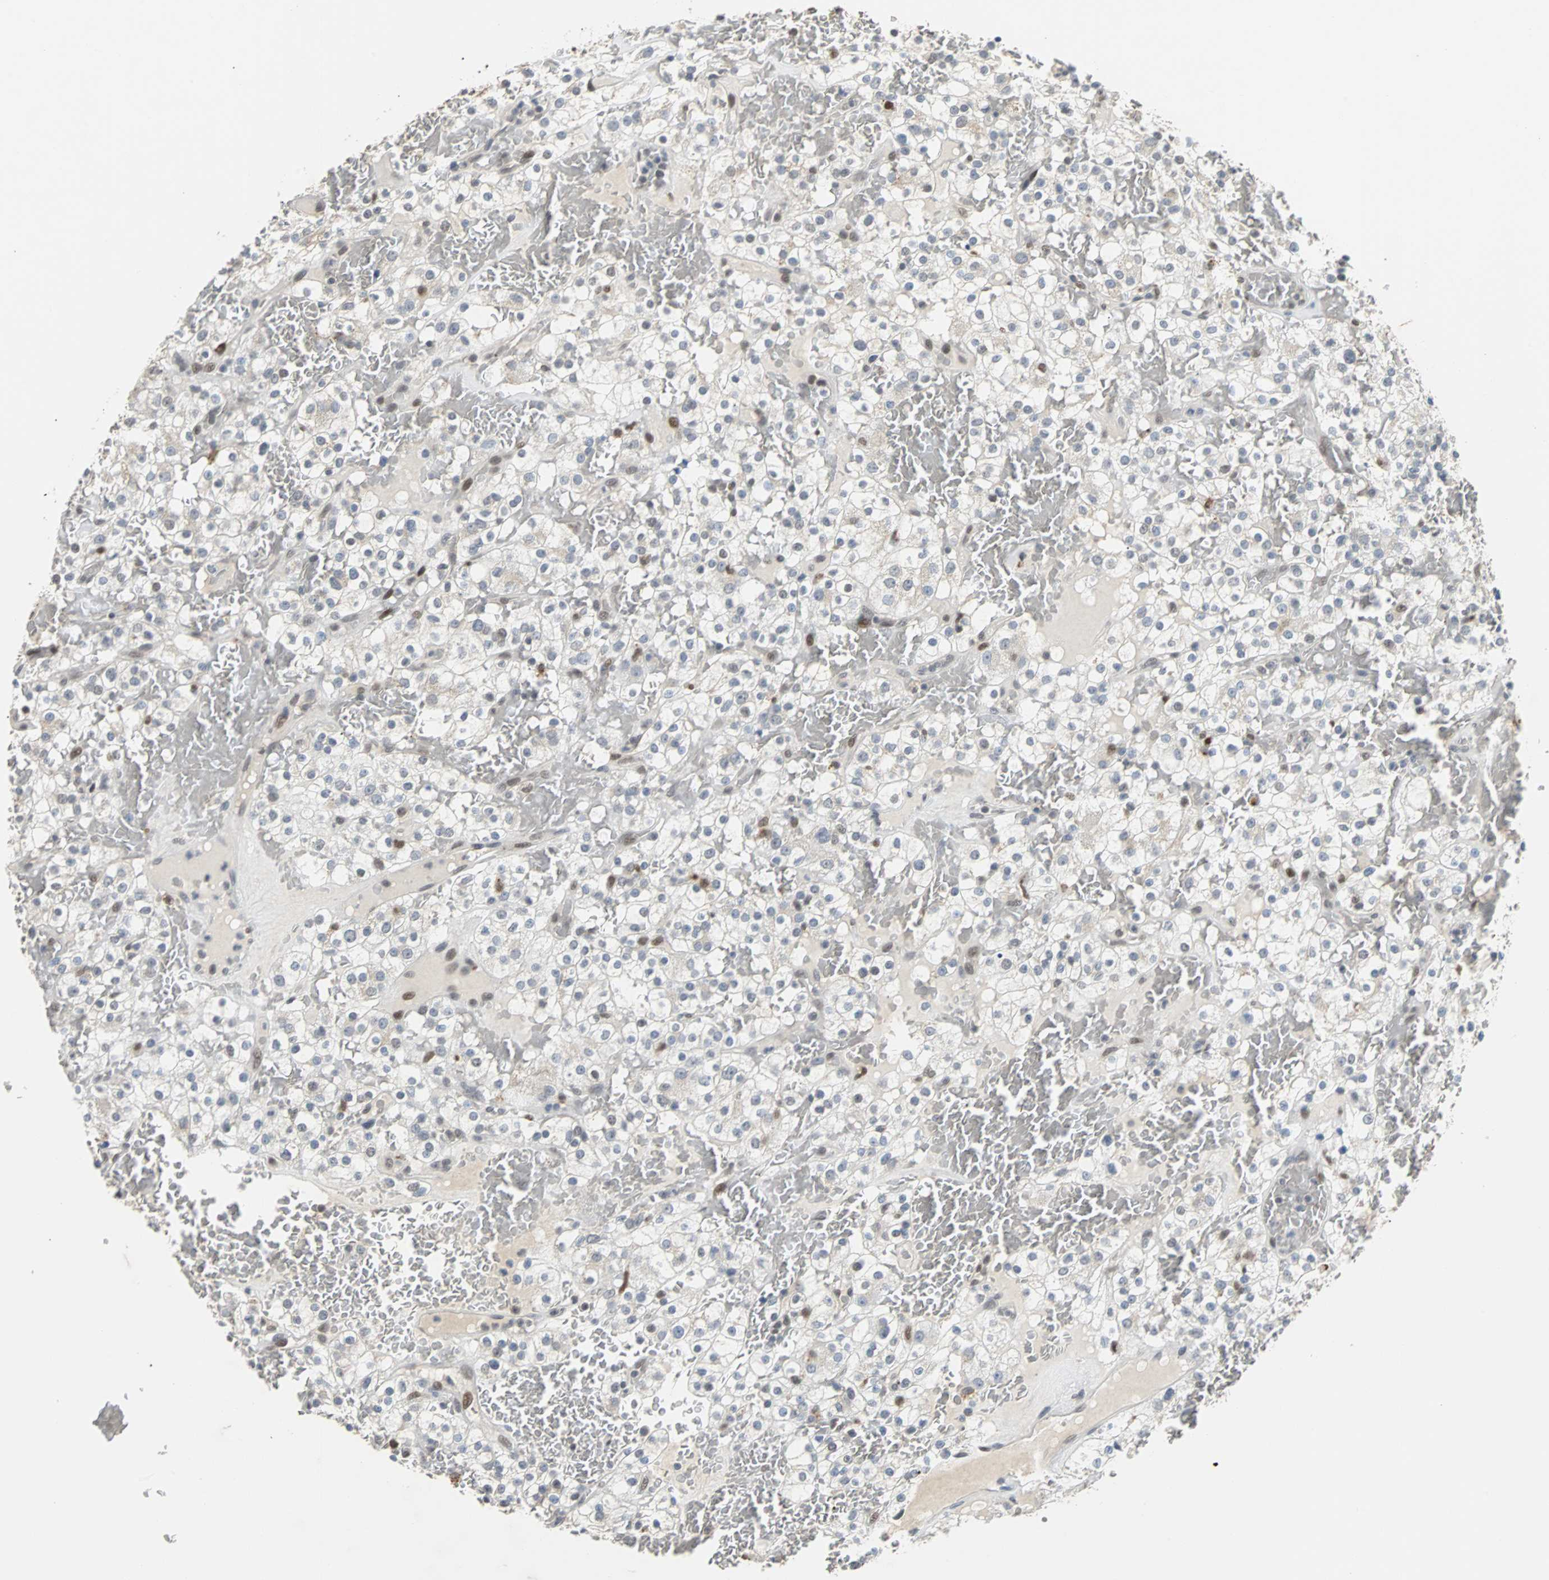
{"staining": {"intensity": "moderate", "quantity": "<25%", "location": "nuclear"}, "tissue": "renal cancer", "cell_type": "Tumor cells", "image_type": "cancer", "snomed": [{"axis": "morphology", "description": "Normal tissue, NOS"}, {"axis": "morphology", "description": "Adenocarcinoma, NOS"}, {"axis": "topography", "description": "Kidney"}], "caption": "Moderate nuclear positivity is present in about <25% of tumor cells in adenocarcinoma (renal).", "gene": "HLX", "patient": {"sex": "female", "age": 72}}